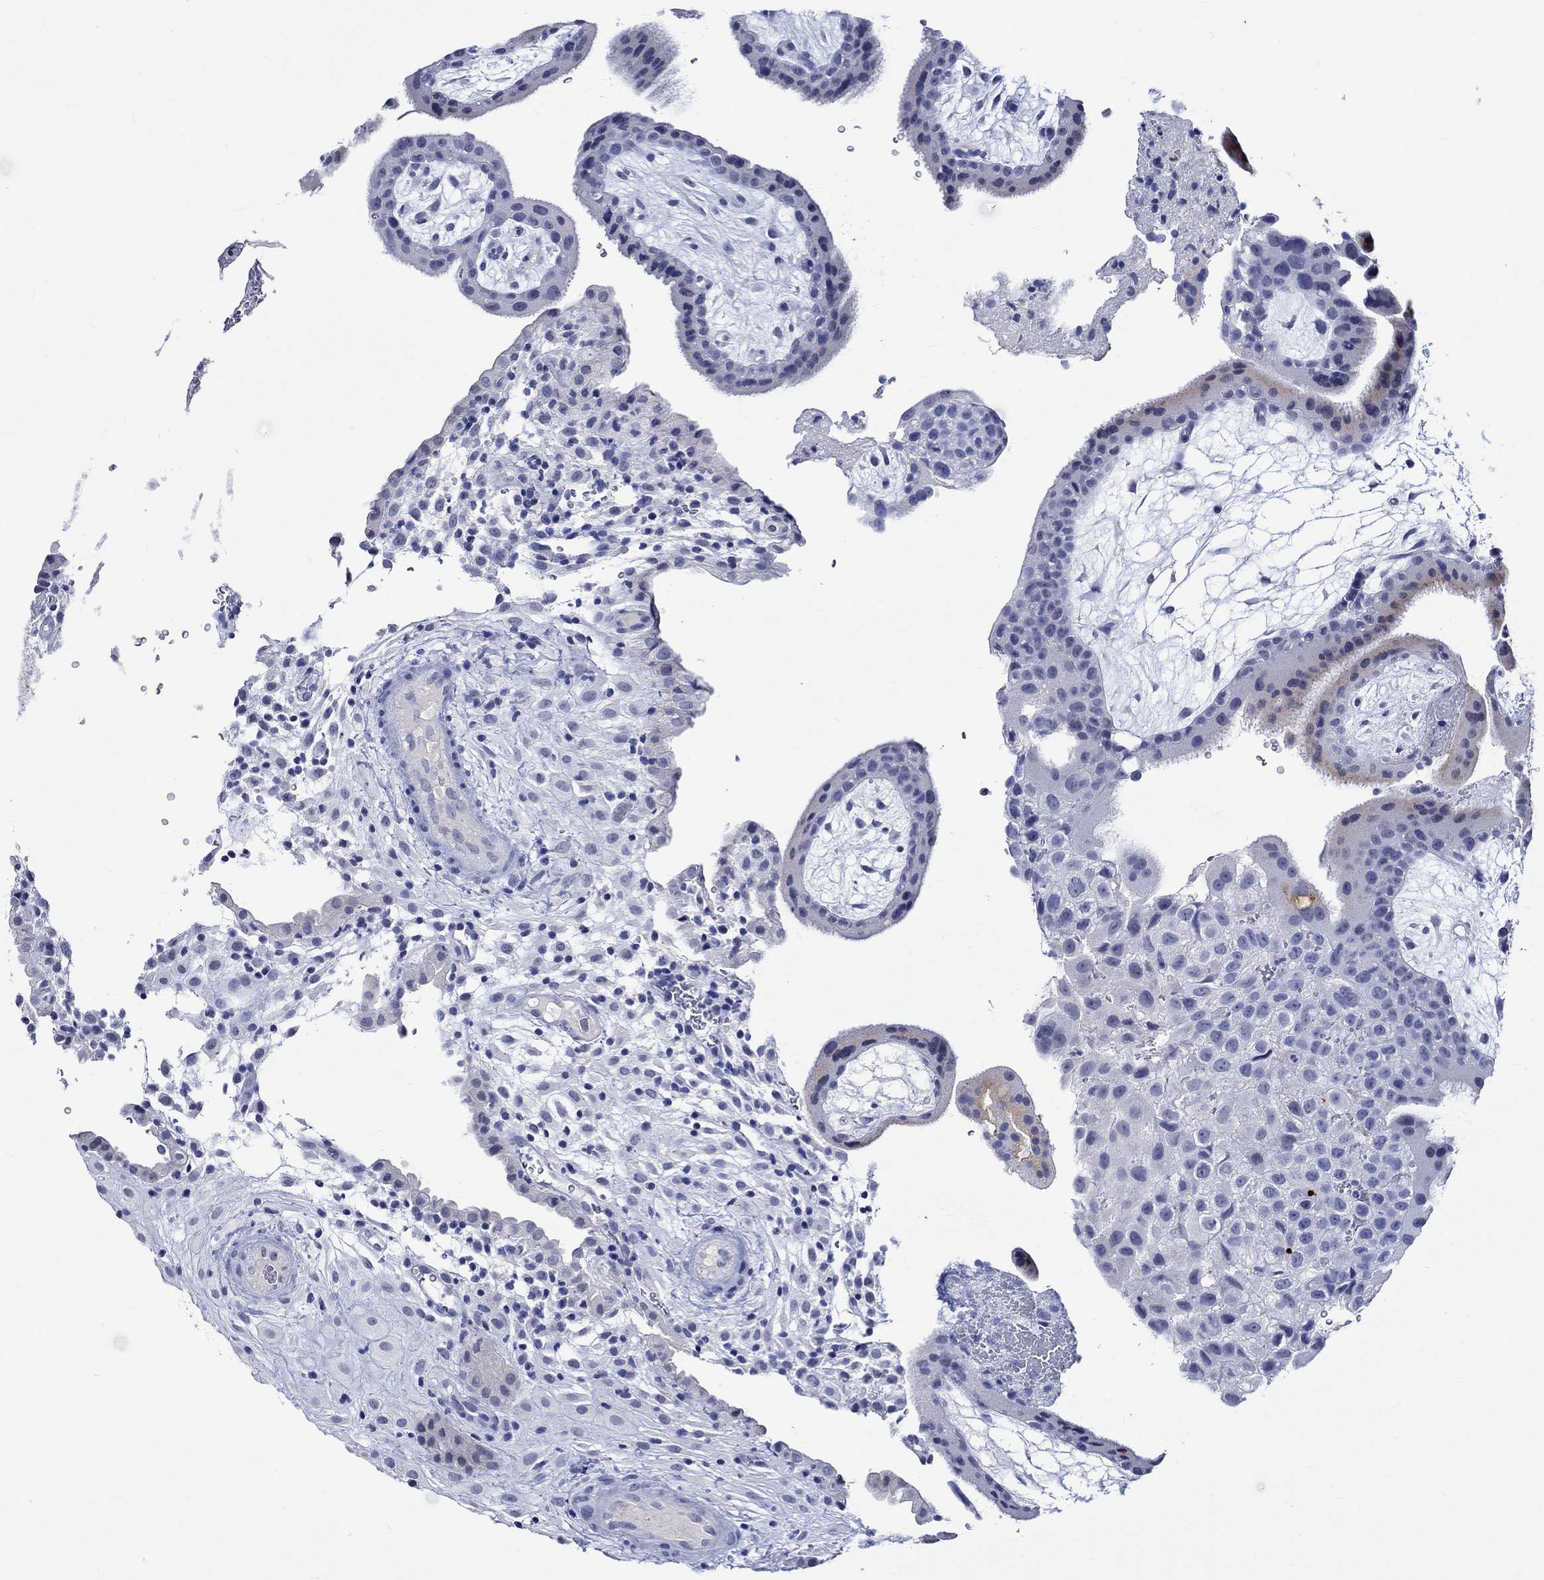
{"staining": {"intensity": "negative", "quantity": "none", "location": "none"}, "tissue": "placenta", "cell_type": "Decidual cells", "image_type": "normal", "snomed": [{"axis": "morphology", "description": "Normal tissue, NOS"}, {"axis": "topography", "description": "Placenta"}], "caption": "Image shows no protein positivity in decidual cells of normal placenta.", "gene": "KLHL35", "patient": {"sex": "female", "age": 19}}